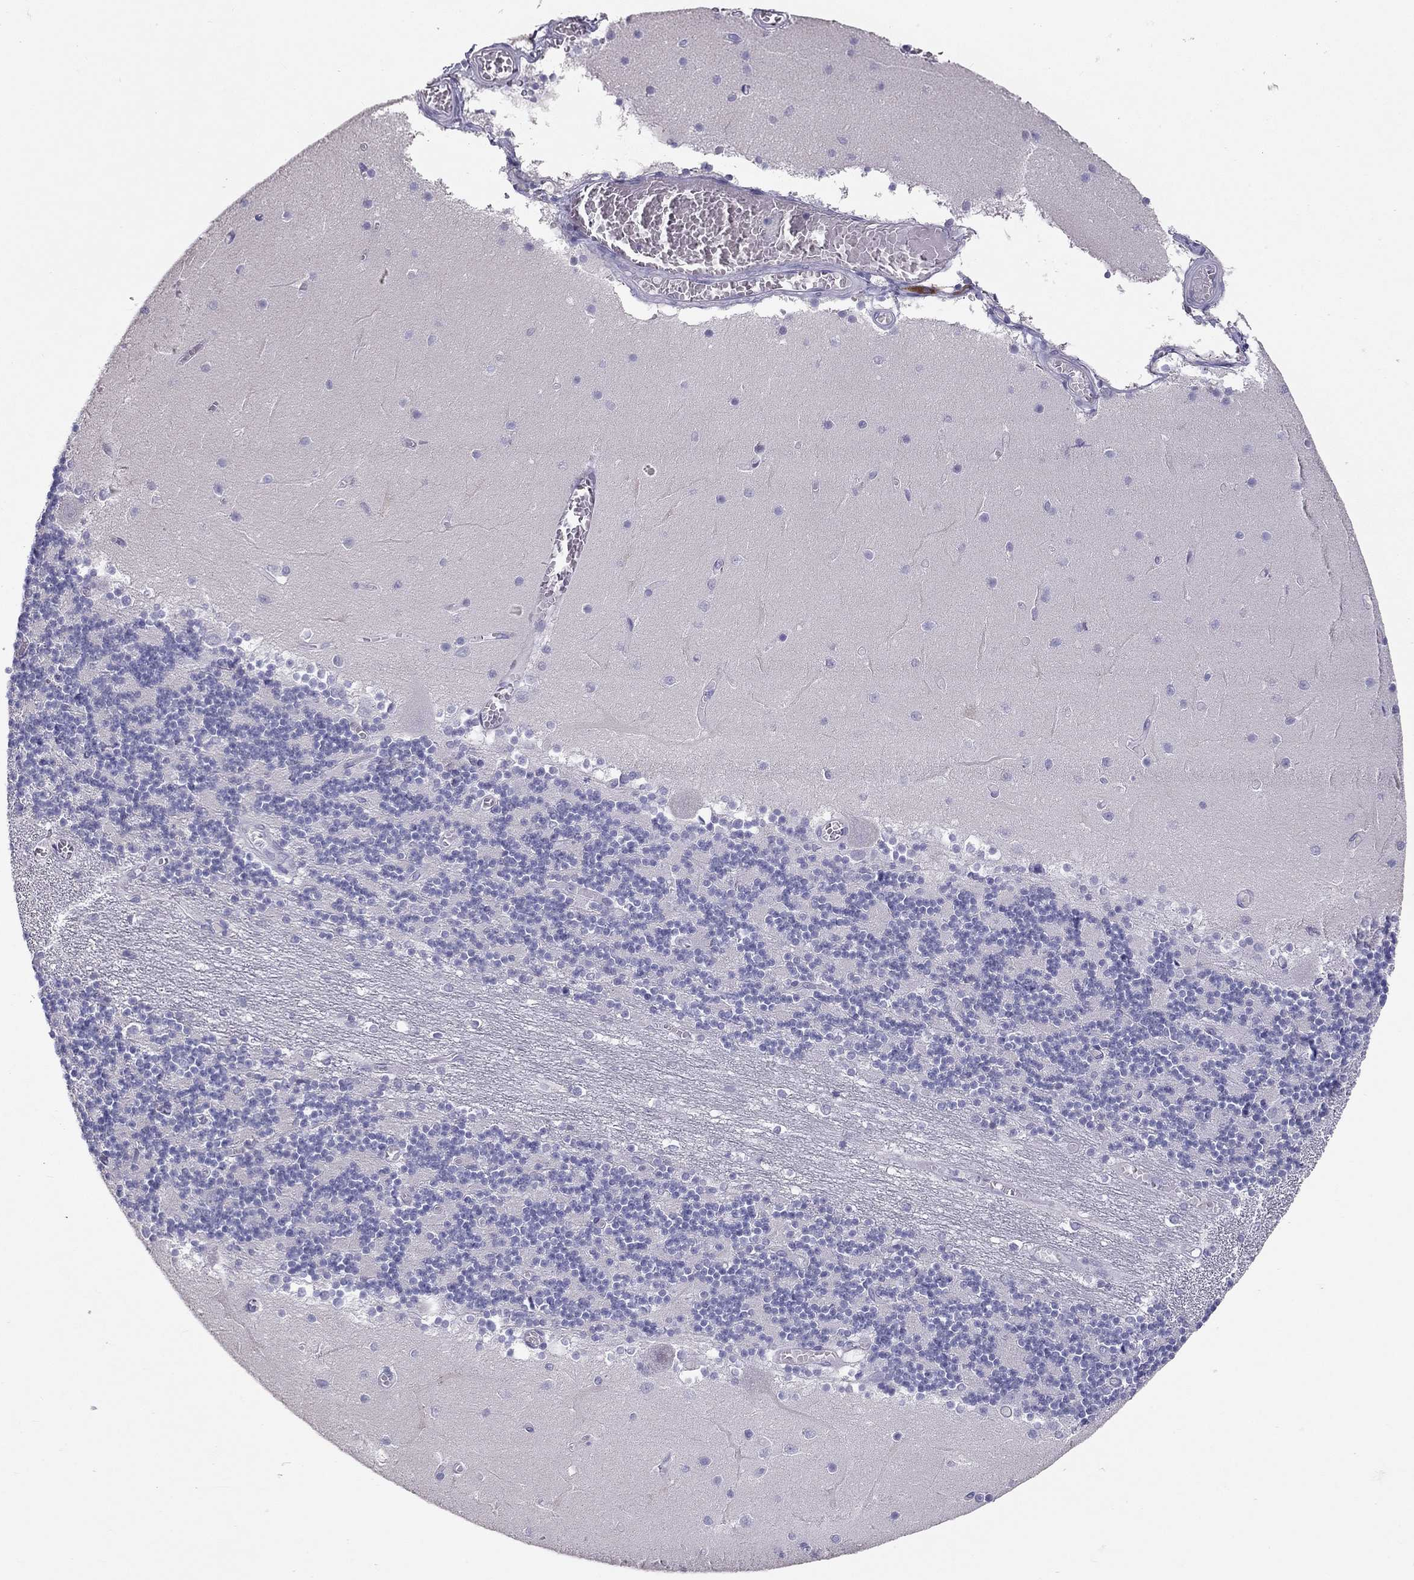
{"staining": {"intensity": "negative", "quantity": "none", "location": "none"}, "tissue": "cerebellum", "cell_type": "Cells in granular layer", "image_type": "normal", "snomed": [{"axis": "morphology", "description": "Normal tissue, NOS"}, {"axis": "topography", "description": "Cerebellum"}], "caption": "A photomicrograph of cerebellum stained for a protein demonstrates no brown staining in cells in granular layer.", "gene": "IL17REL", "patient": {"sex": "female", "age": 28}}